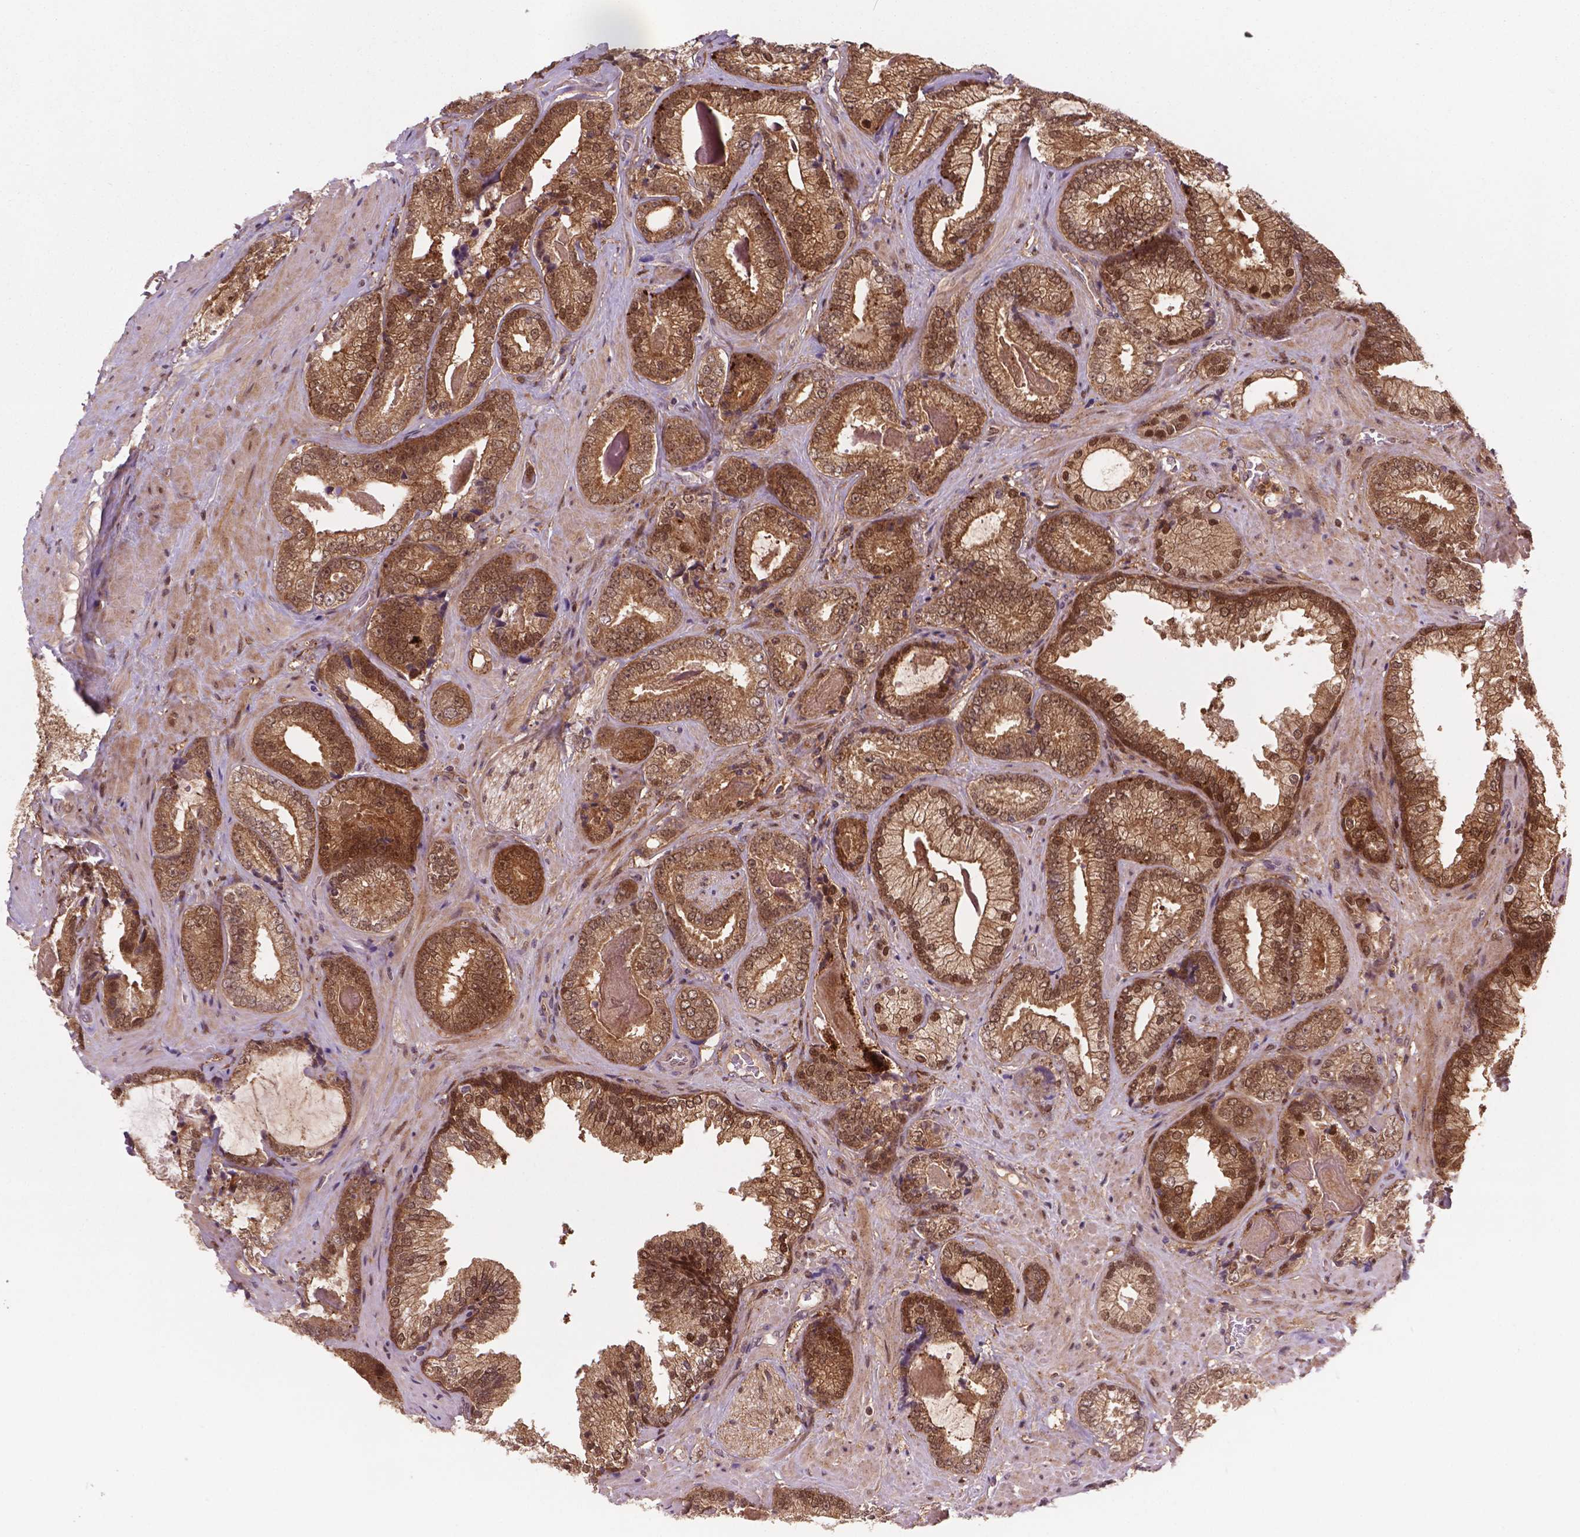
{"staining": {"intensity": "moderate", "quantity": ">75%", "location": "cytoplasmic/membranous,nuclear"}, "tissue": "prostate cancer", "cell_type": "Tumor cells", "image_type": "cancer", "snomed": [{"axis": "morphology", "description": "Adenocarcinoma, Low grade"}, {"axis": "topography", "description": "Prostate"}], "caption": "Low-grade adenocarcinoma (prostate) stained with a protein marker exhibits moderate staining in tumor cells.", "gene": "PLIN3", "patient": {"sex": "male", "age": 61}}